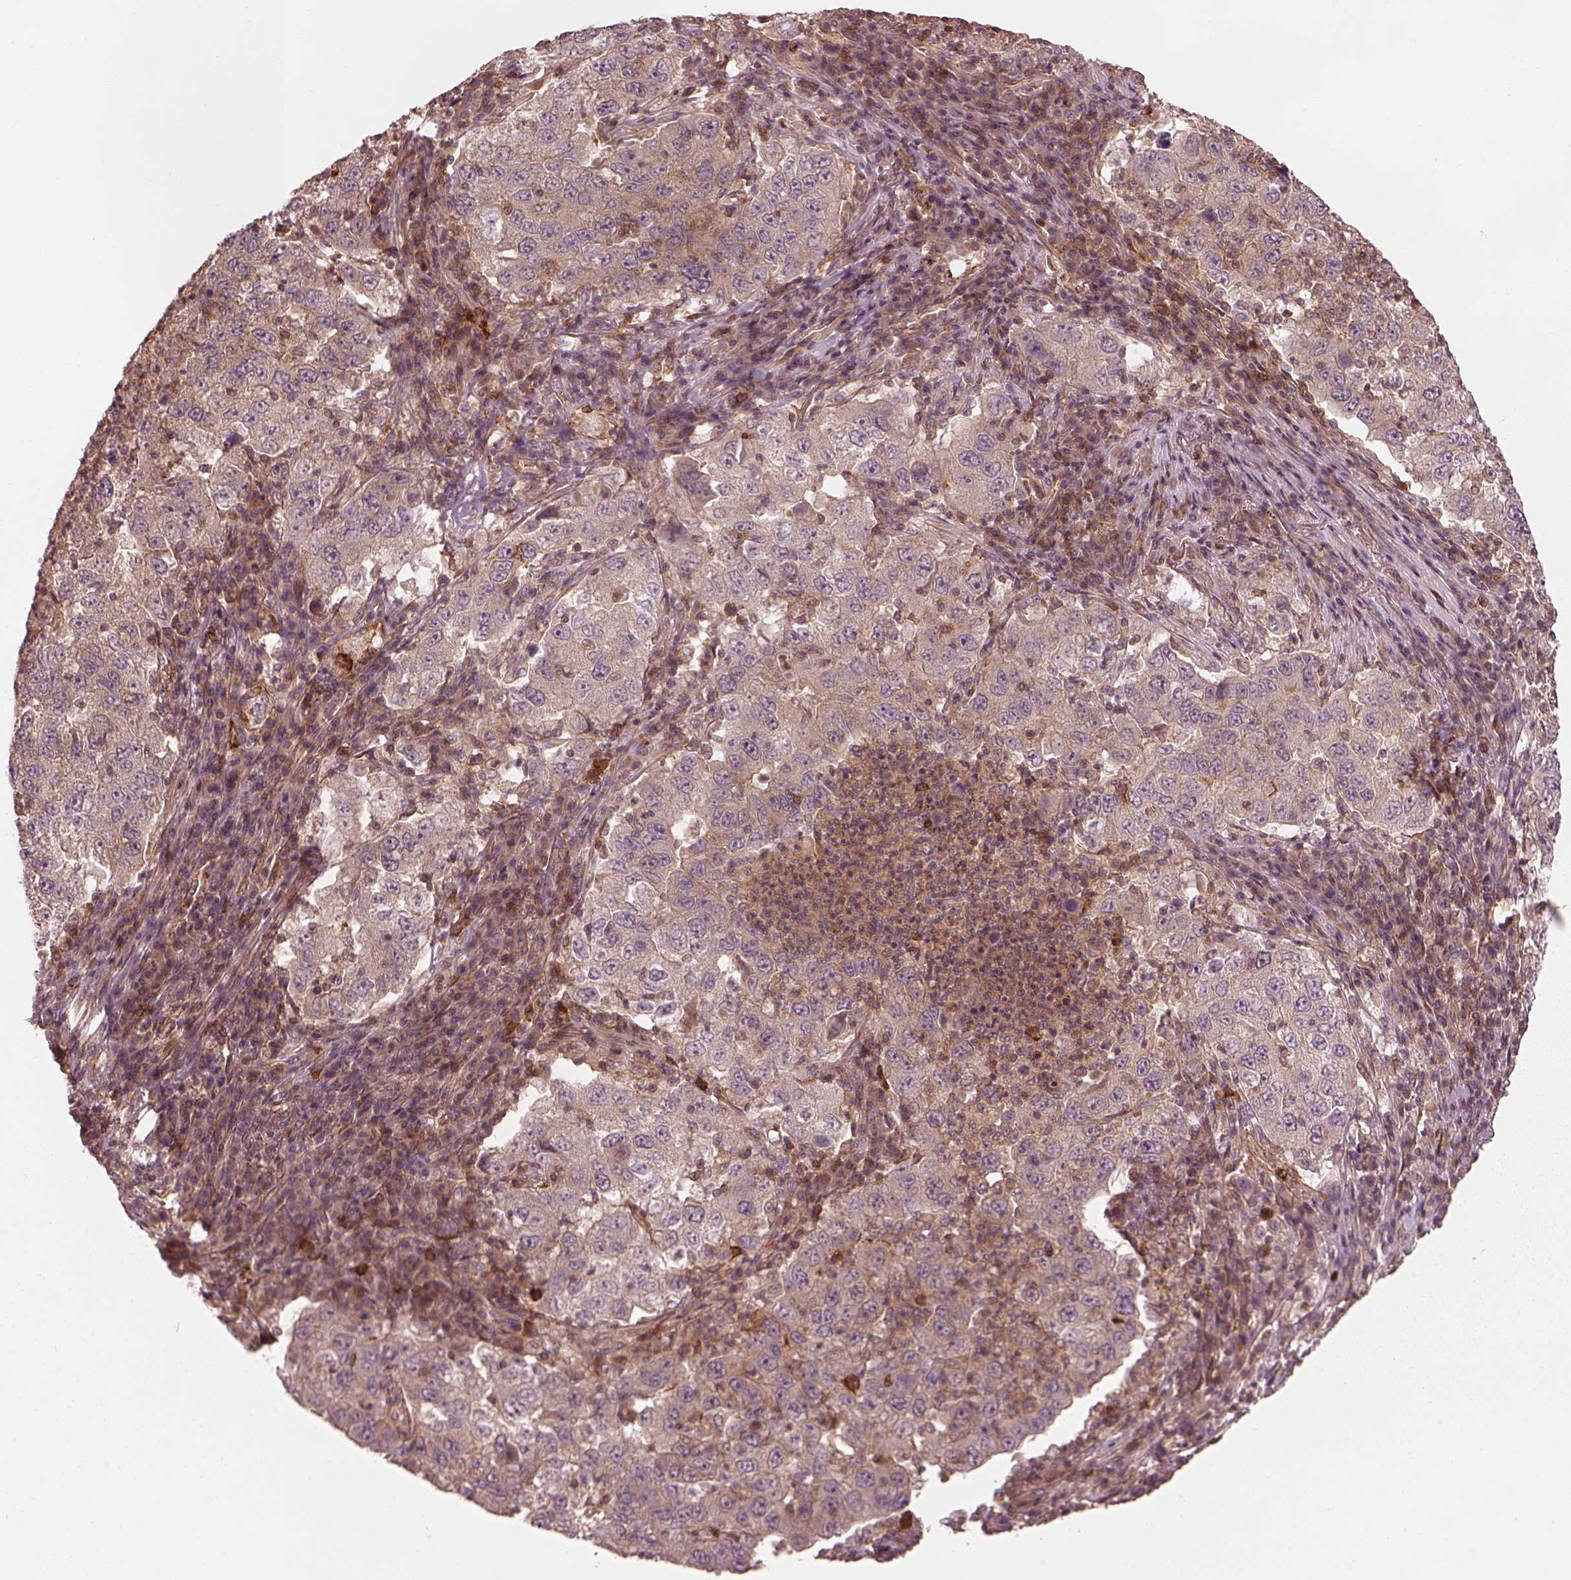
{"staining": {"intensity": "negative", "quantity": "none", "location": "none"}, "tissue": "lung cancer", "cell_type": "Tumor cells", "image_type": "cancer", "snomed": [{"axis": "morphology", "description": "Adenocarcinoma, NOS"}, {"axis": "topography", "description": "Lung"}], "caption": "High power microscopy micrograph of an immunohistochemistry (IHC) photomicrograph of adenocarcinoma (lung), revealing no significant positivity in tumor cells.", "gene": "FAM107B", "patient": {"sex": "male", "age": 73}}